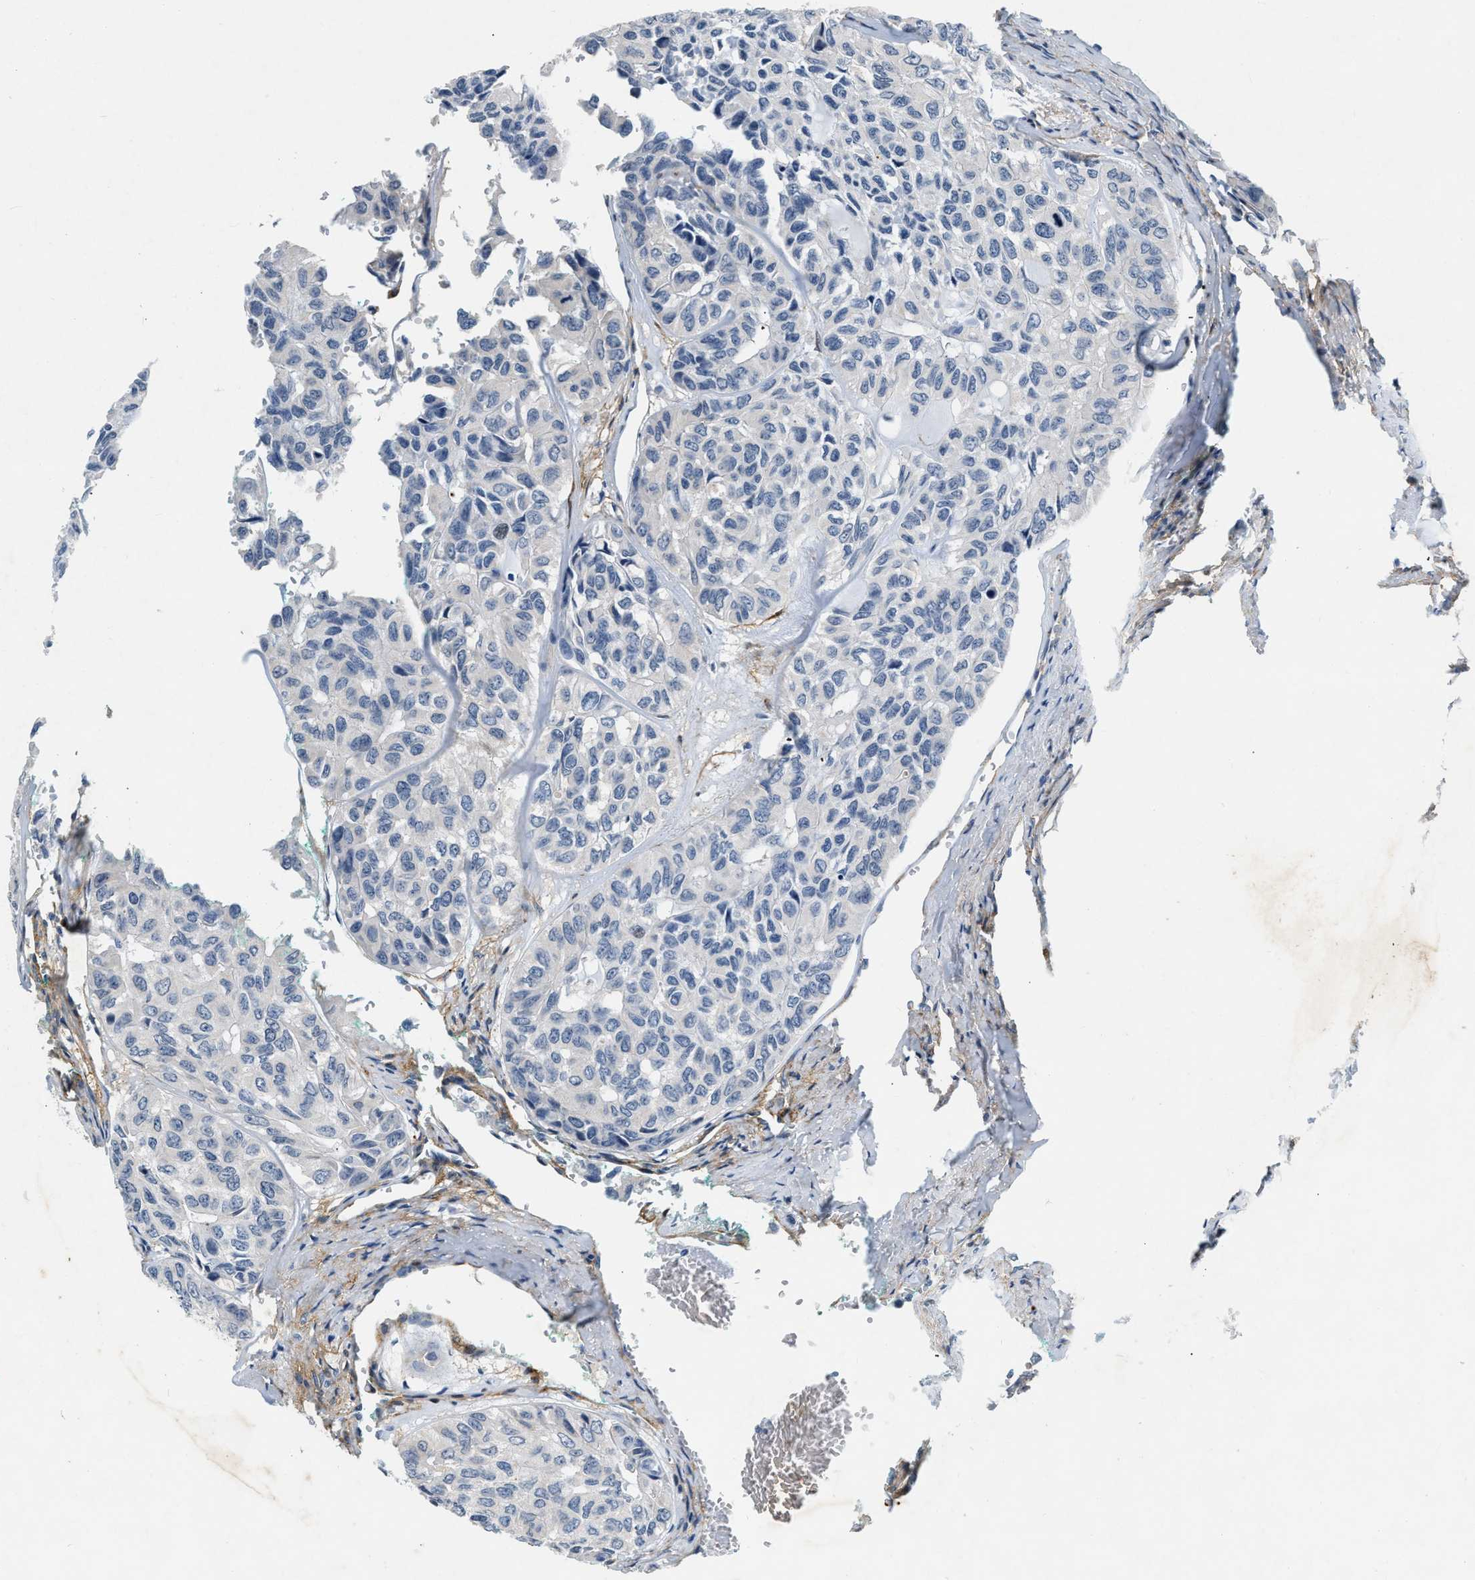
{"staining": {"intensity": "negative", "quantity": "none", "location": "none"}, "tissue": "head and neck cancer", "cell_type": "Tumor cells", "image_type": "cancer", "snomed": [{"axis": "morphology", "description": "Adenocarcinoma, NOS"}, {"axis": "topography", "description": "Salivary gland, NOS"}, {"axis": "topography", "description": "Head-Neck"}], "caption": "DAB (3,3'-diaminobenzidine) immunohistochemical staining of adenocarcinoma (head and neck) shows no significant expression in tumor cells. The staining was performed using DAB to visualize the protein expression in brown, while the nuclei were stained in blue with hematoxylin (Magnification: 20x).", "gene": "PDGFRA", "patient": {"sex": "female", "age": 76}}